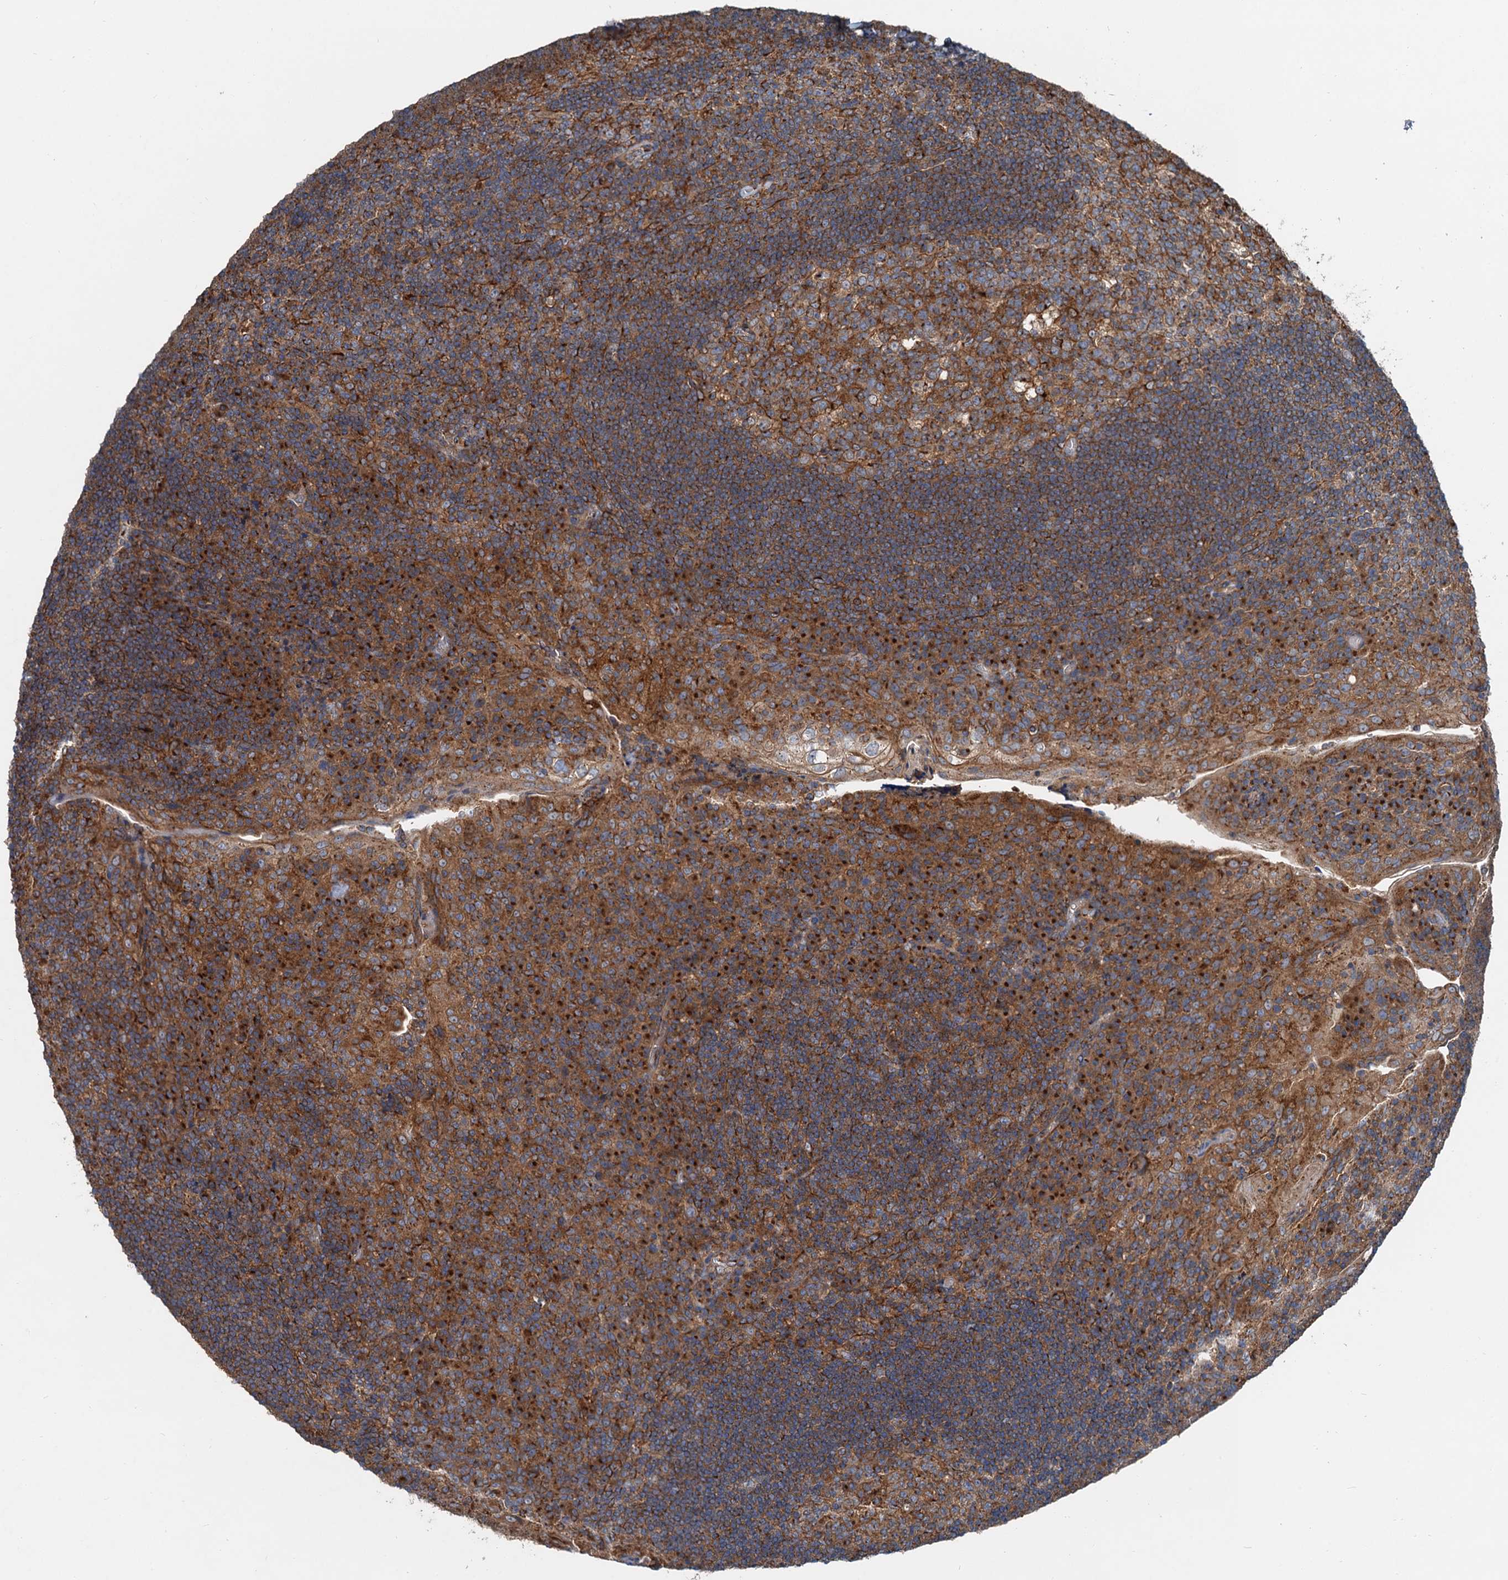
{"staining": {"intensity": "moderate", "quantity": ">75%", "location": "cytoplasmic/membranous"}, "tissue": "tonsil", "cell_type": "Germinal center cells", "image_type": "normal", "snomed": [{"axis": "morphology", "description": "Normal tissue, NOS"}, {"axis": "topography", "description": "Tonsil"}], "caption": "Brown immunohistochemical staining in benign tonsil displays moderate cytoplasmic/membranous positivity in approximately >75% of germinal center cells.", "gene": "ANKRD26", "patient": {"sex": "male", "age": 17}}